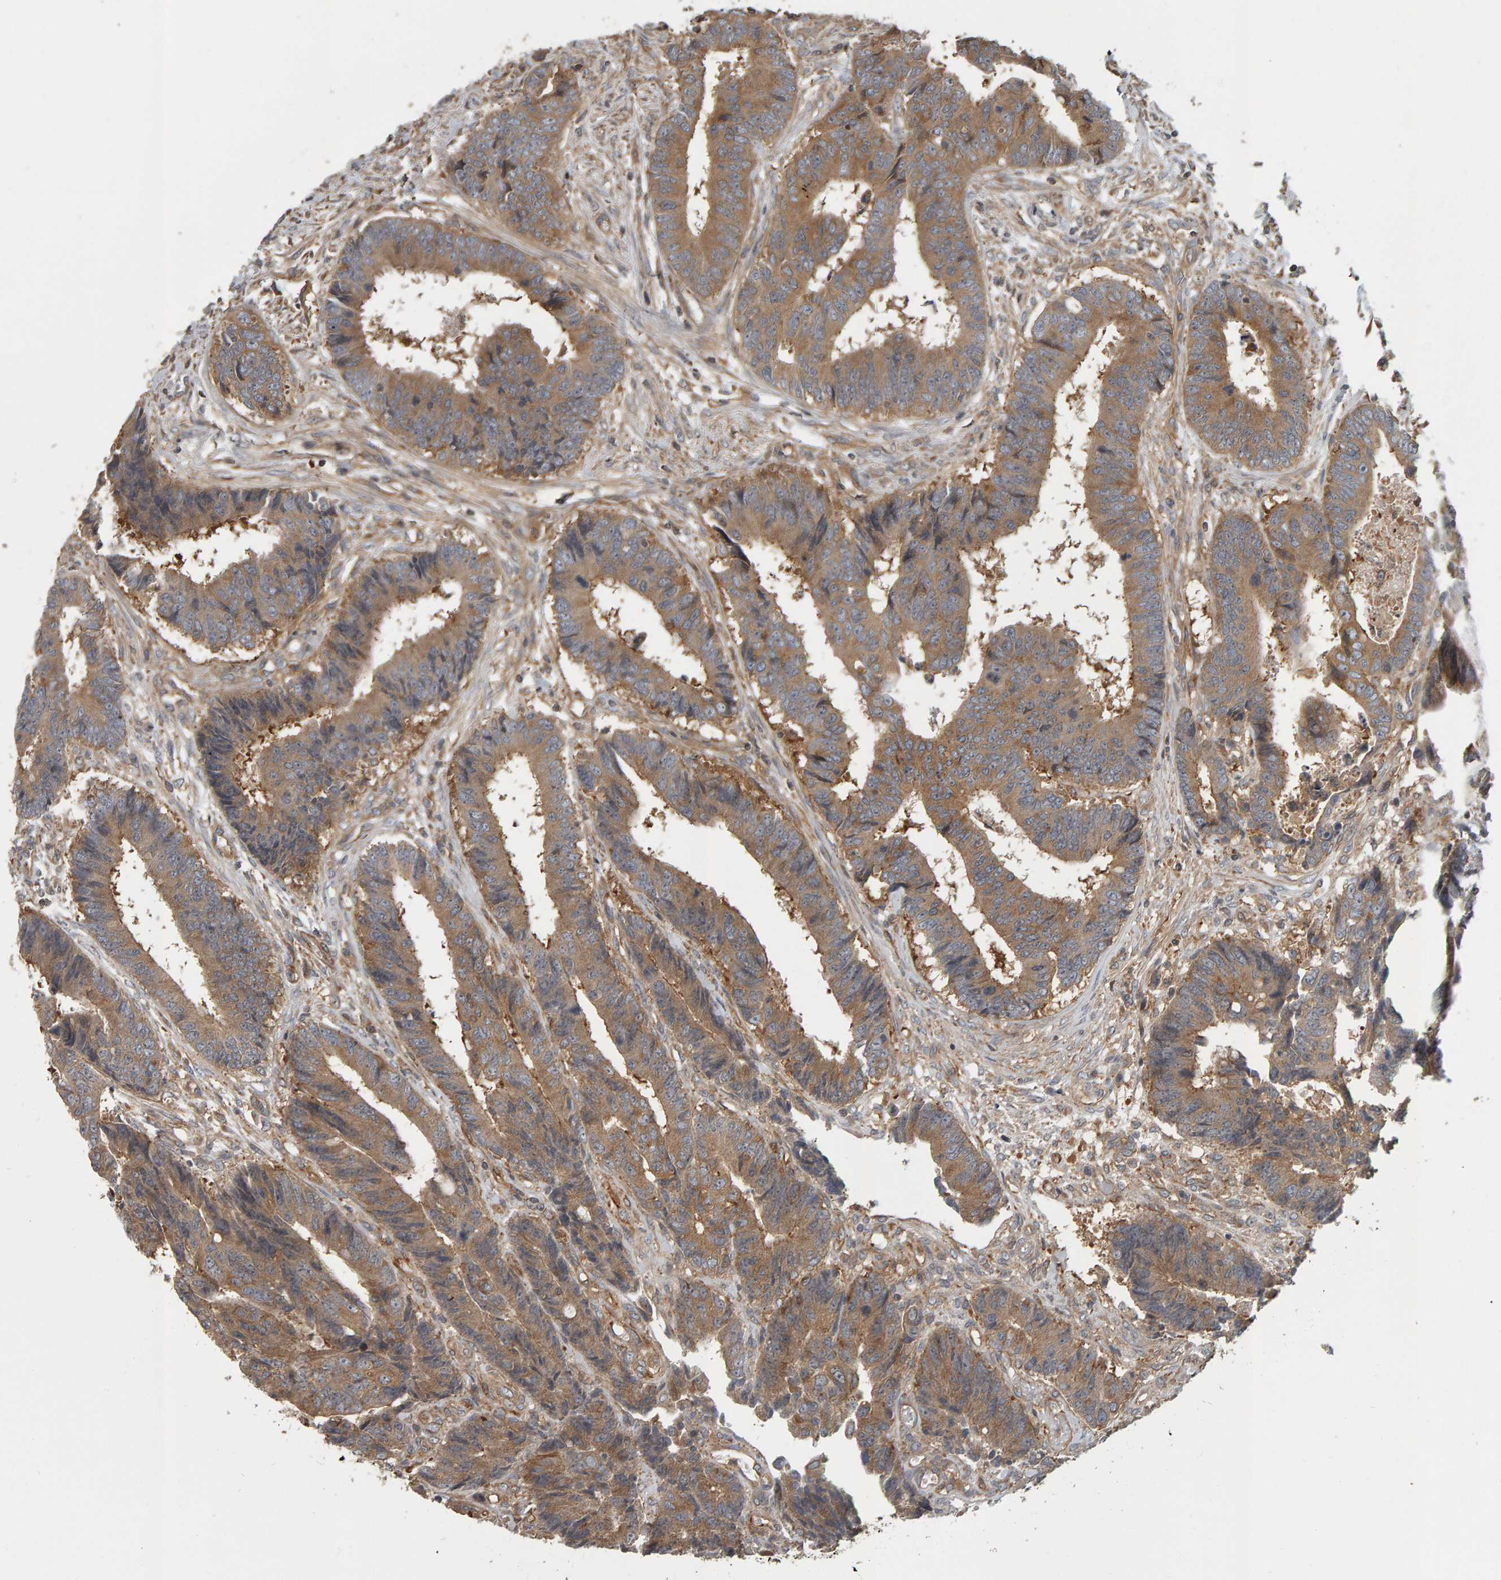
{"staining": {"intensity": "moderate", "quantity": ">75%", "location": "cytoplasmic/membranous"}, "tissue": "colorectal cancer", "cell_type": "Tumor cells", "image_type": "cancer", "snomed": [{"axis": "morphology", "description": "Adenocarcinoma, NOS"}, {"axis": "topography", "description": "Rectum"}], "caption": "Adenocarcinoma (colorectal) was stained to show a protein in brown. There is medium levels of moderate cytoplasmic/membranous staining in approximately >75% of tumor cells.", "gene": "C9orf72", "patient": {"sex": "male", "age": 84}}